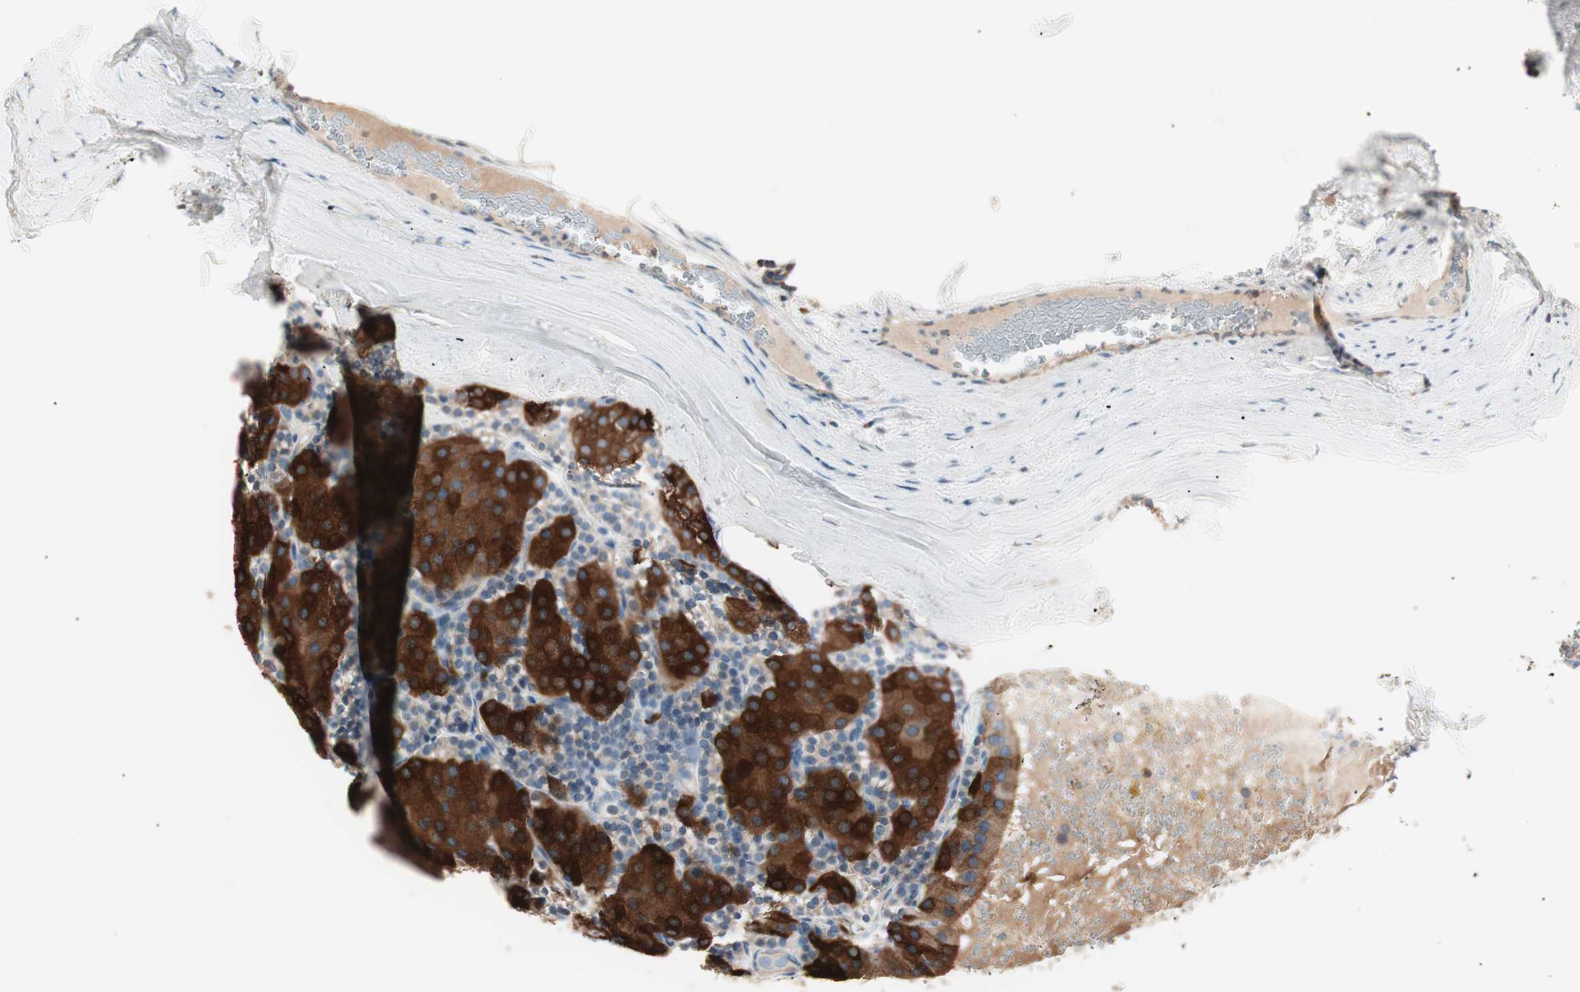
{"staining": {"intensity": "strong", "quantity": ">75%", "location": "cytoplasmic/membranous"}, "tissue": "parathyroid gland", "cell_type": "Glandular cells", "image_type": "normal", "snomed": [{"axis": "morphology", "description": "Normal tissue, NOS"}, {"axis": "morphology", "description": "Adenoma, NOS"}, {"axis": "topography", "description": "Parathyroid gland"}], "caption": "This photomicrograph demonstrates immunohistochemistry (IHC) staining of normal parathyroid gland, with high strong cytoplasmic/membranous staining in about >75% of glandular cells.", "gene": "RAD54B", "patient": {"sex": "female", "age": 86}}